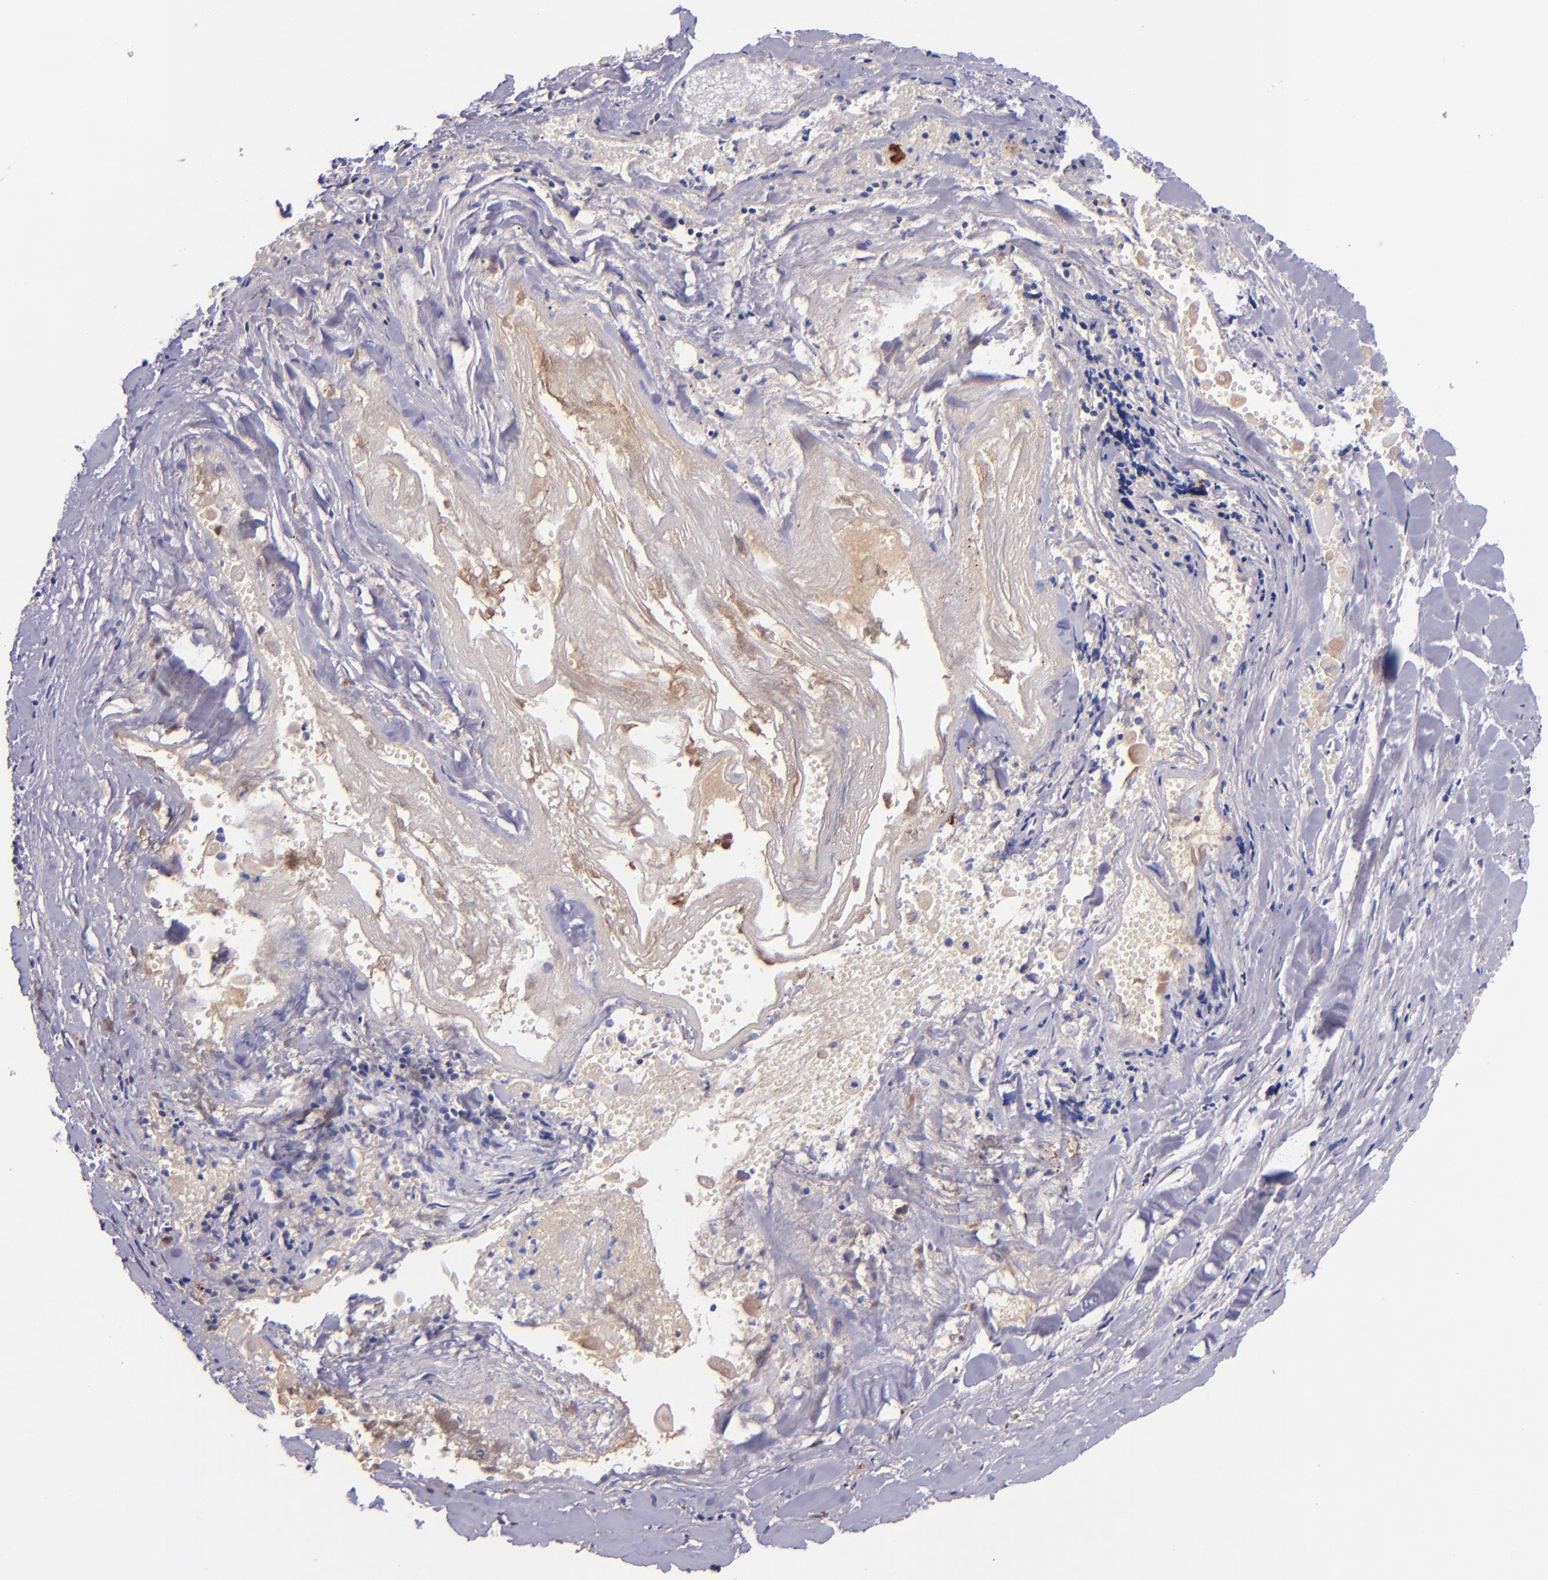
{"staining": {"intensity": "negative", "quantity": "none", "location": "none"}, "tissue": "lung cancer", "cell_type": "Tumor cells", "image_type": "cancer", "snomed": [{"axis": "morphology", "description": "Adenocarcinoma, NOS"}, {"axis": "topography", "description": "Lung"}], "caption": "Tumor cells are negative for protein expression in human lung cancer (adenocarcinoma).", "gene": "KNG1", "patient": {"sex": "male", "age": 60}}